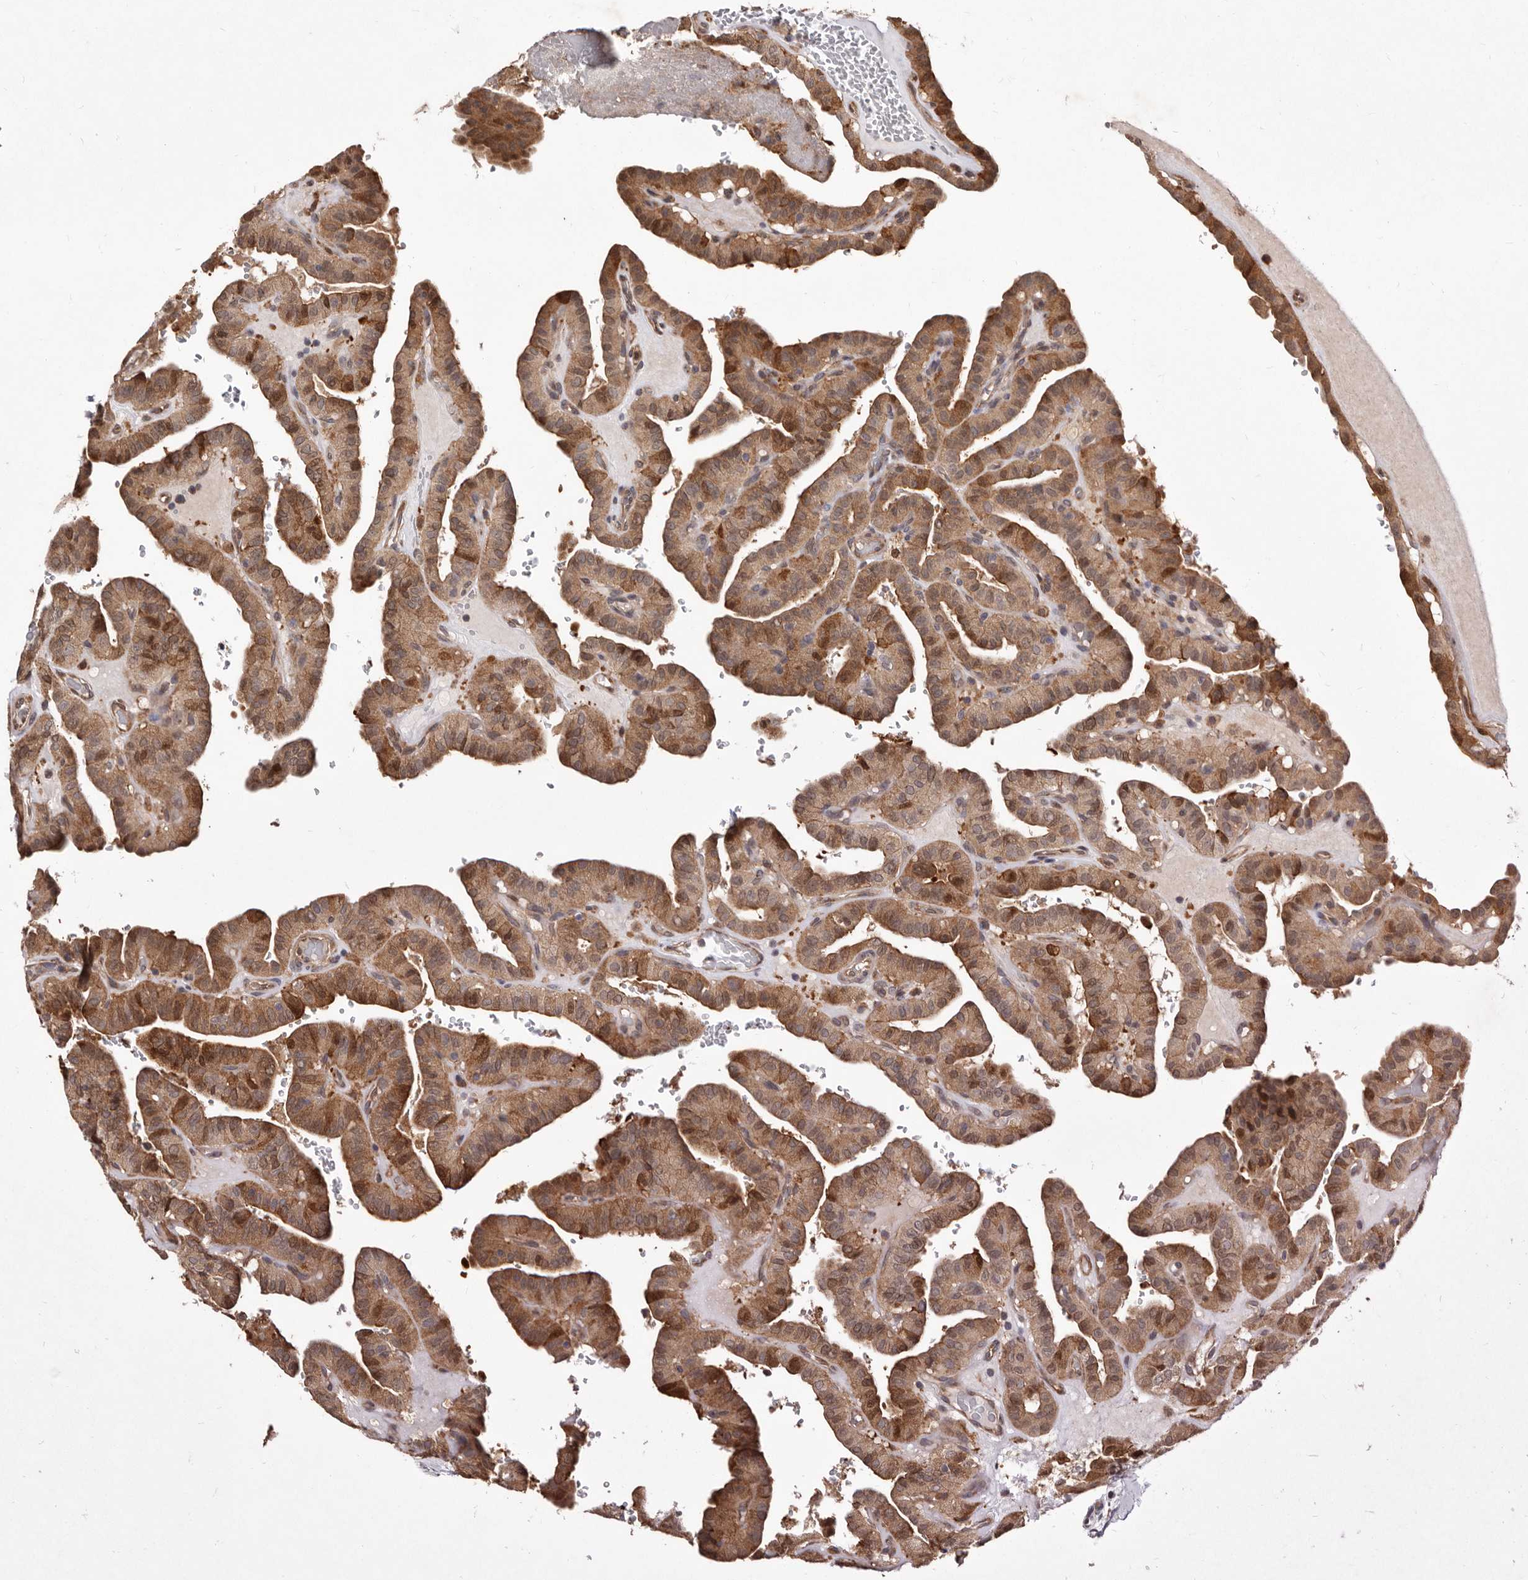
{"staining": {"intensity": "moderate", "quantity": ">75%", "location": "cytoplasmic/membranous,nuclear"}, "tissue": "thyroid cancer", "cell_type": "Tumor cells", "image_type": "cancer", "snomed": [{"axis": "morphology", "description": "Papillary adenocarcinoma, NOS"}, {"axis": "topography", "description": "Thyroid gland"}], "caption": "This micrograph reveals immunohistochemistry (IHC) staining of thyroid cancer (papillary adenocarcinoma), with medium moderate cytoplasmic/membranous and nuclear staining in about >75% of tumor cells.", "gene": "RRM2B", "patient": {"sex": "male", "age": 77}}